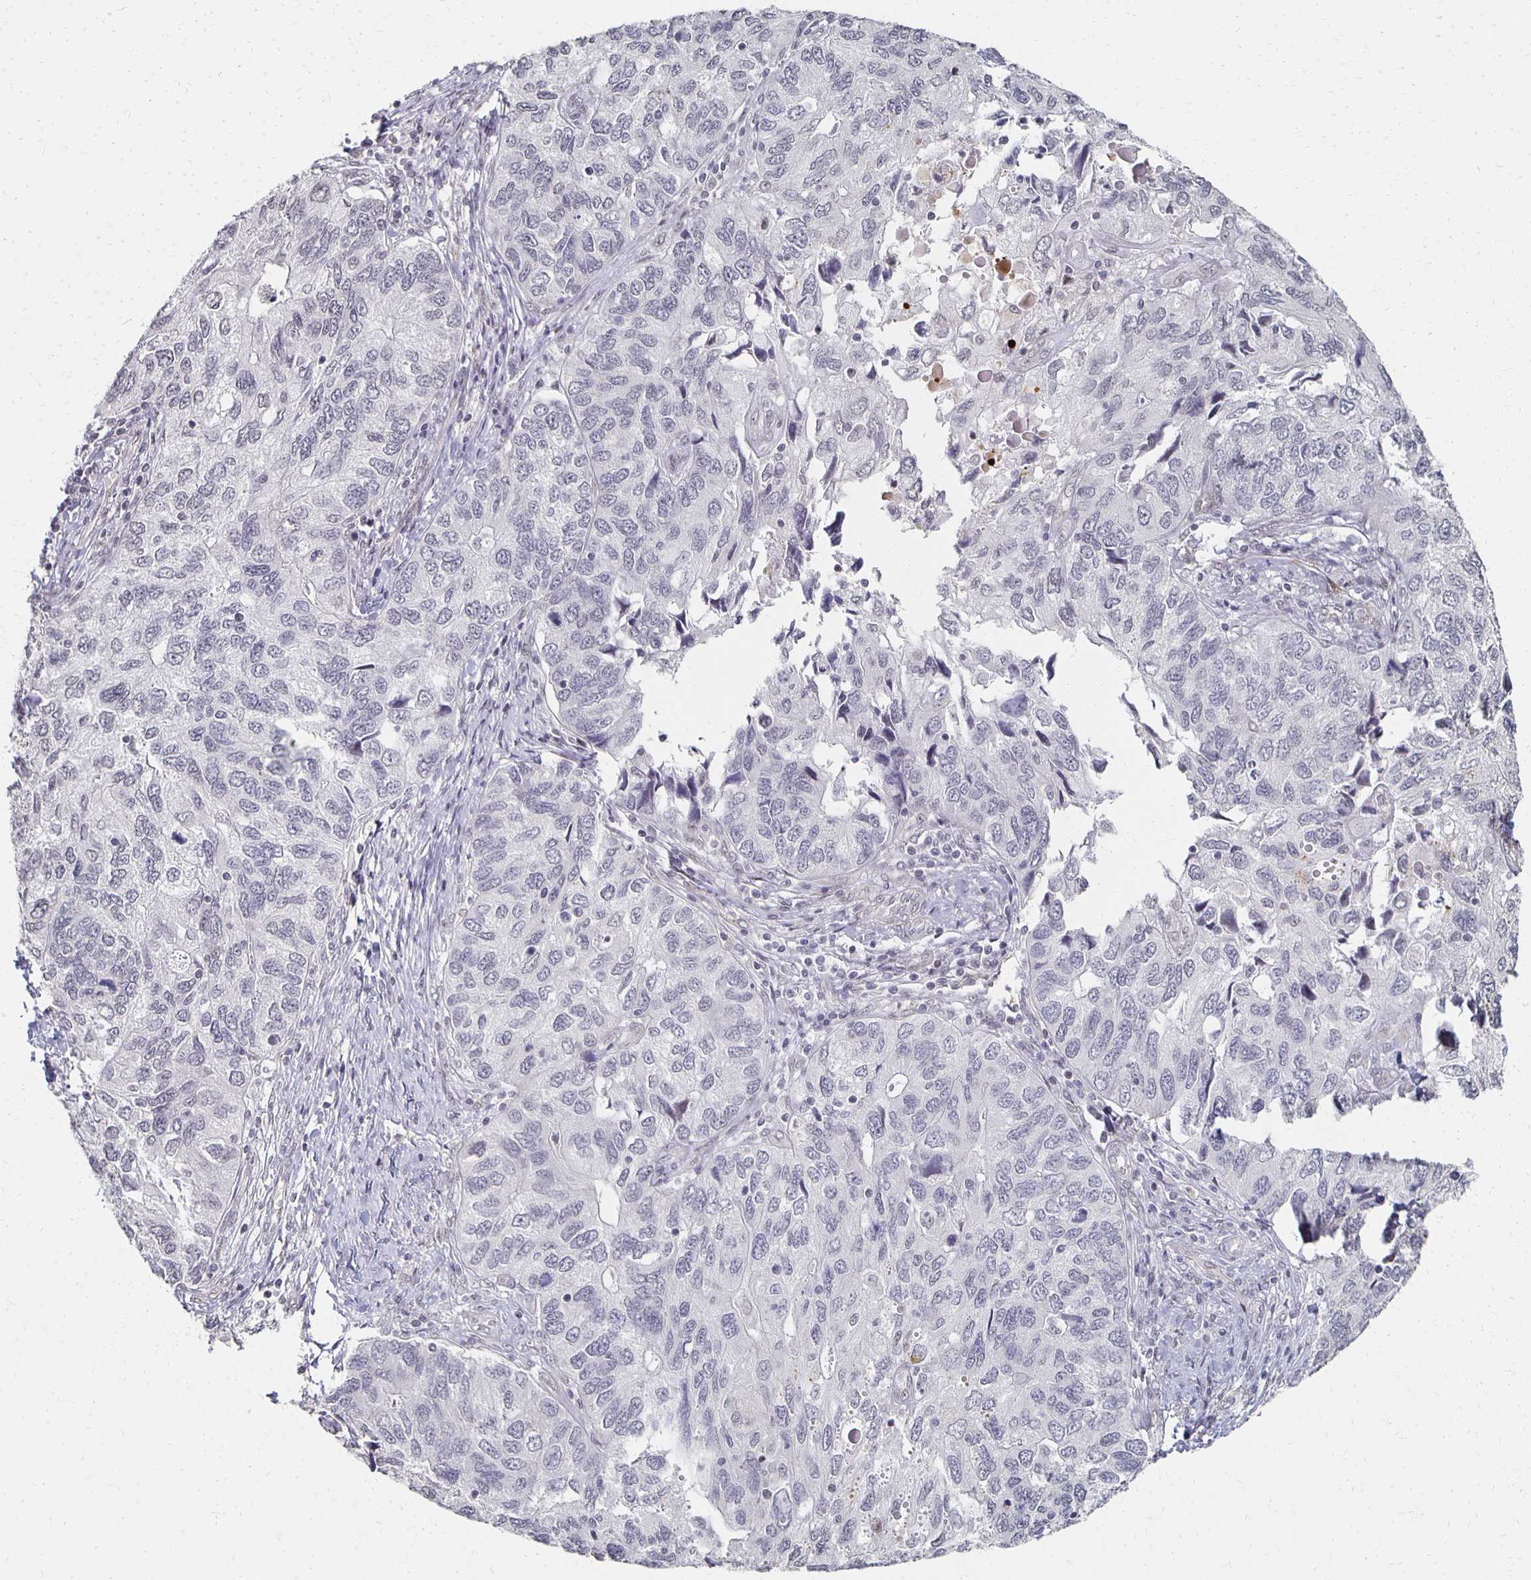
{"staining": {"intensity": "negative", "quantity": "none", "location": "none"}, "tissue": "endometrial cancer", "cell_type": "Tumor cells", "image_type": "cancer", "snomed": [{"axis": "morphology", "description": "Carcinoma, NOS"}, {"axis": "topography", "description": "Uterus"}], "caption": "Carcinoma (endometrial) stained for a protein using IHC exhibits no expression tumor cells.", "gene": "DAB1", "patient": {"sex": "female", "age": 76}}